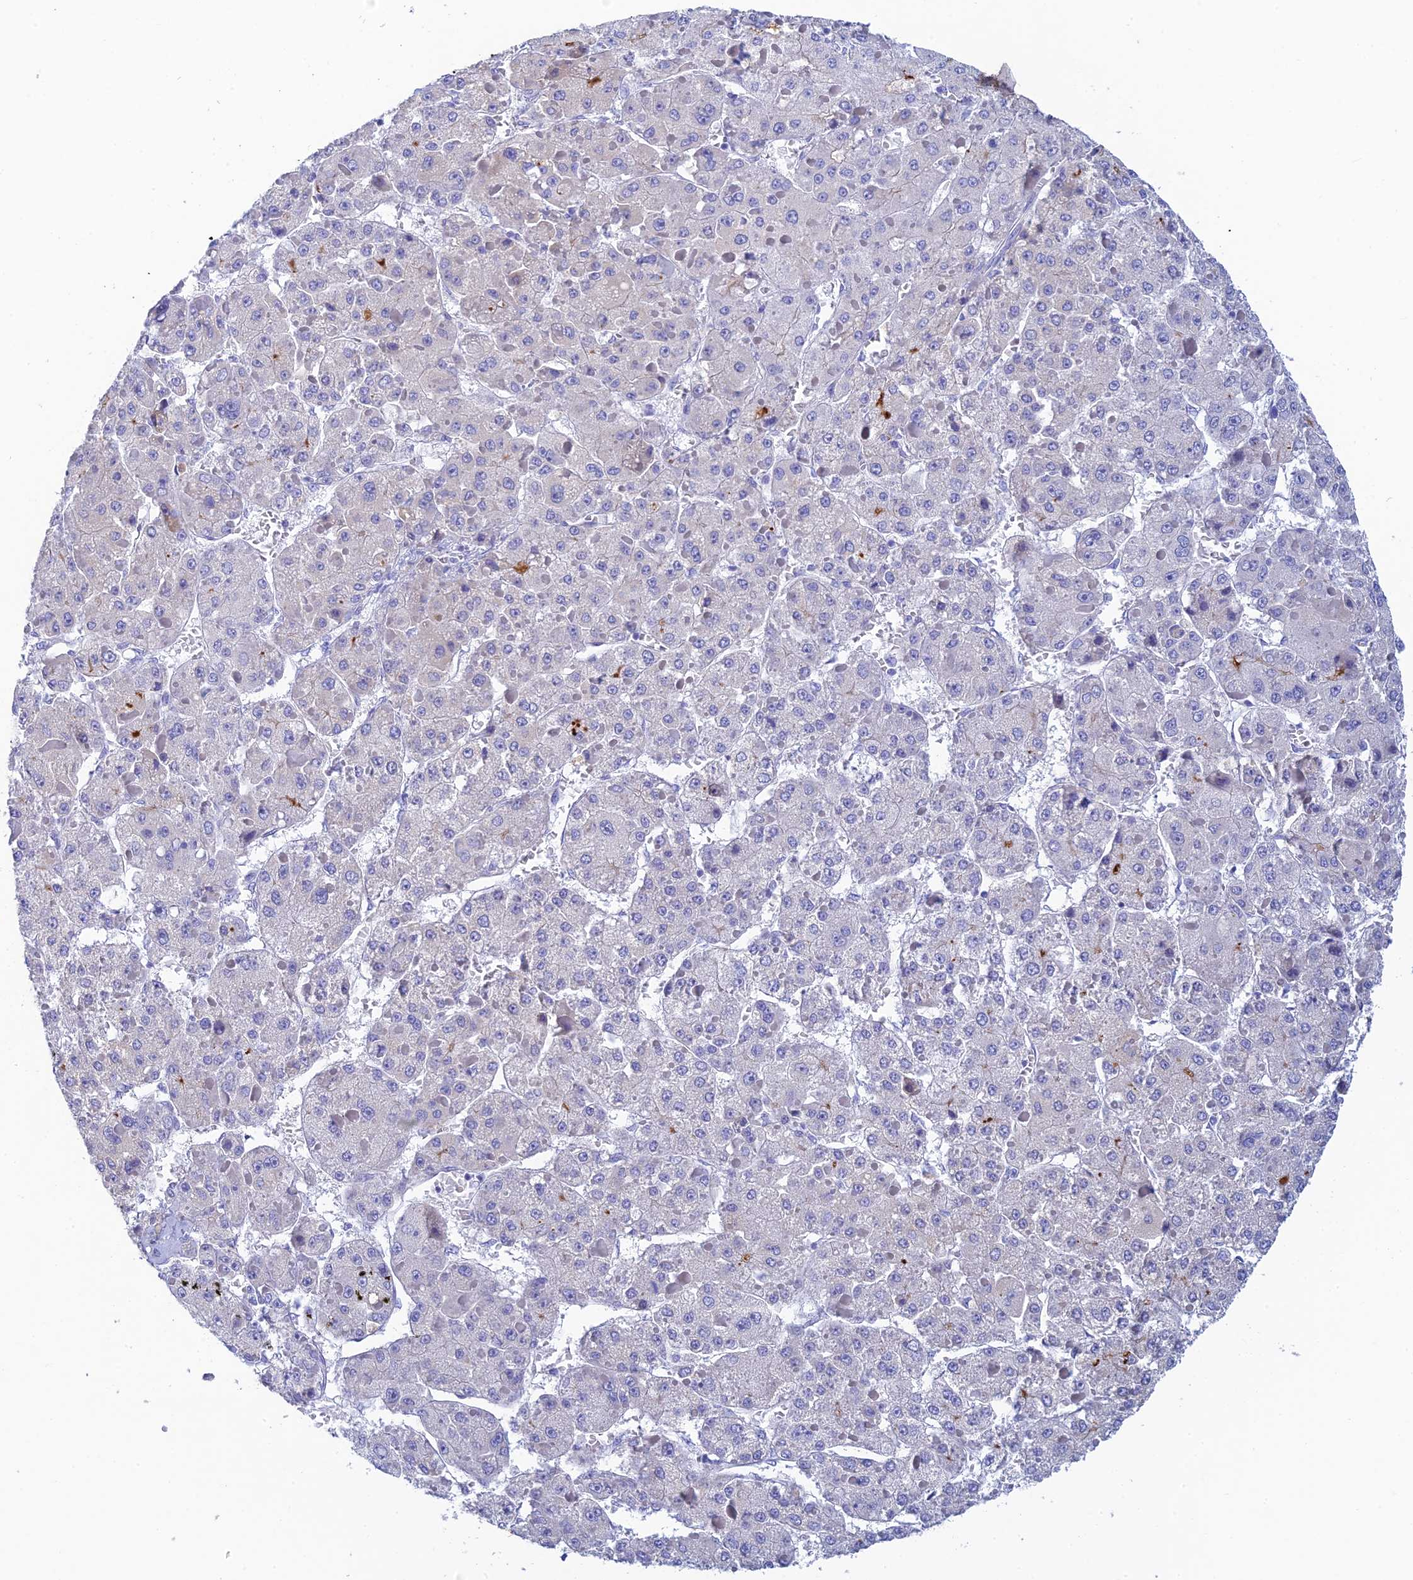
{"staining": {"intensity": "negative", "quantity": "none", "location": "none"}, "tissue": "liver cancer", "cell_type": "Tumor cells", "image_type": "cancer", "snomed": [{"axis": "morphology", "description": "Carcinoma, Hepatocellular, NOS"}, {"axis": "topography", "description": "Liver"}], "caption": "Immunohistochemistry (IHC) photomicrograph of neoplastic tissue: human liver cancer (hepatocellular carcinoma) stained with DAB (3,3'-diaminobenzidine) demonstrates no significant protein positivity in tumor cells.", "gene": "CEP152", "patient": {"sex": "female", "age": 73}}